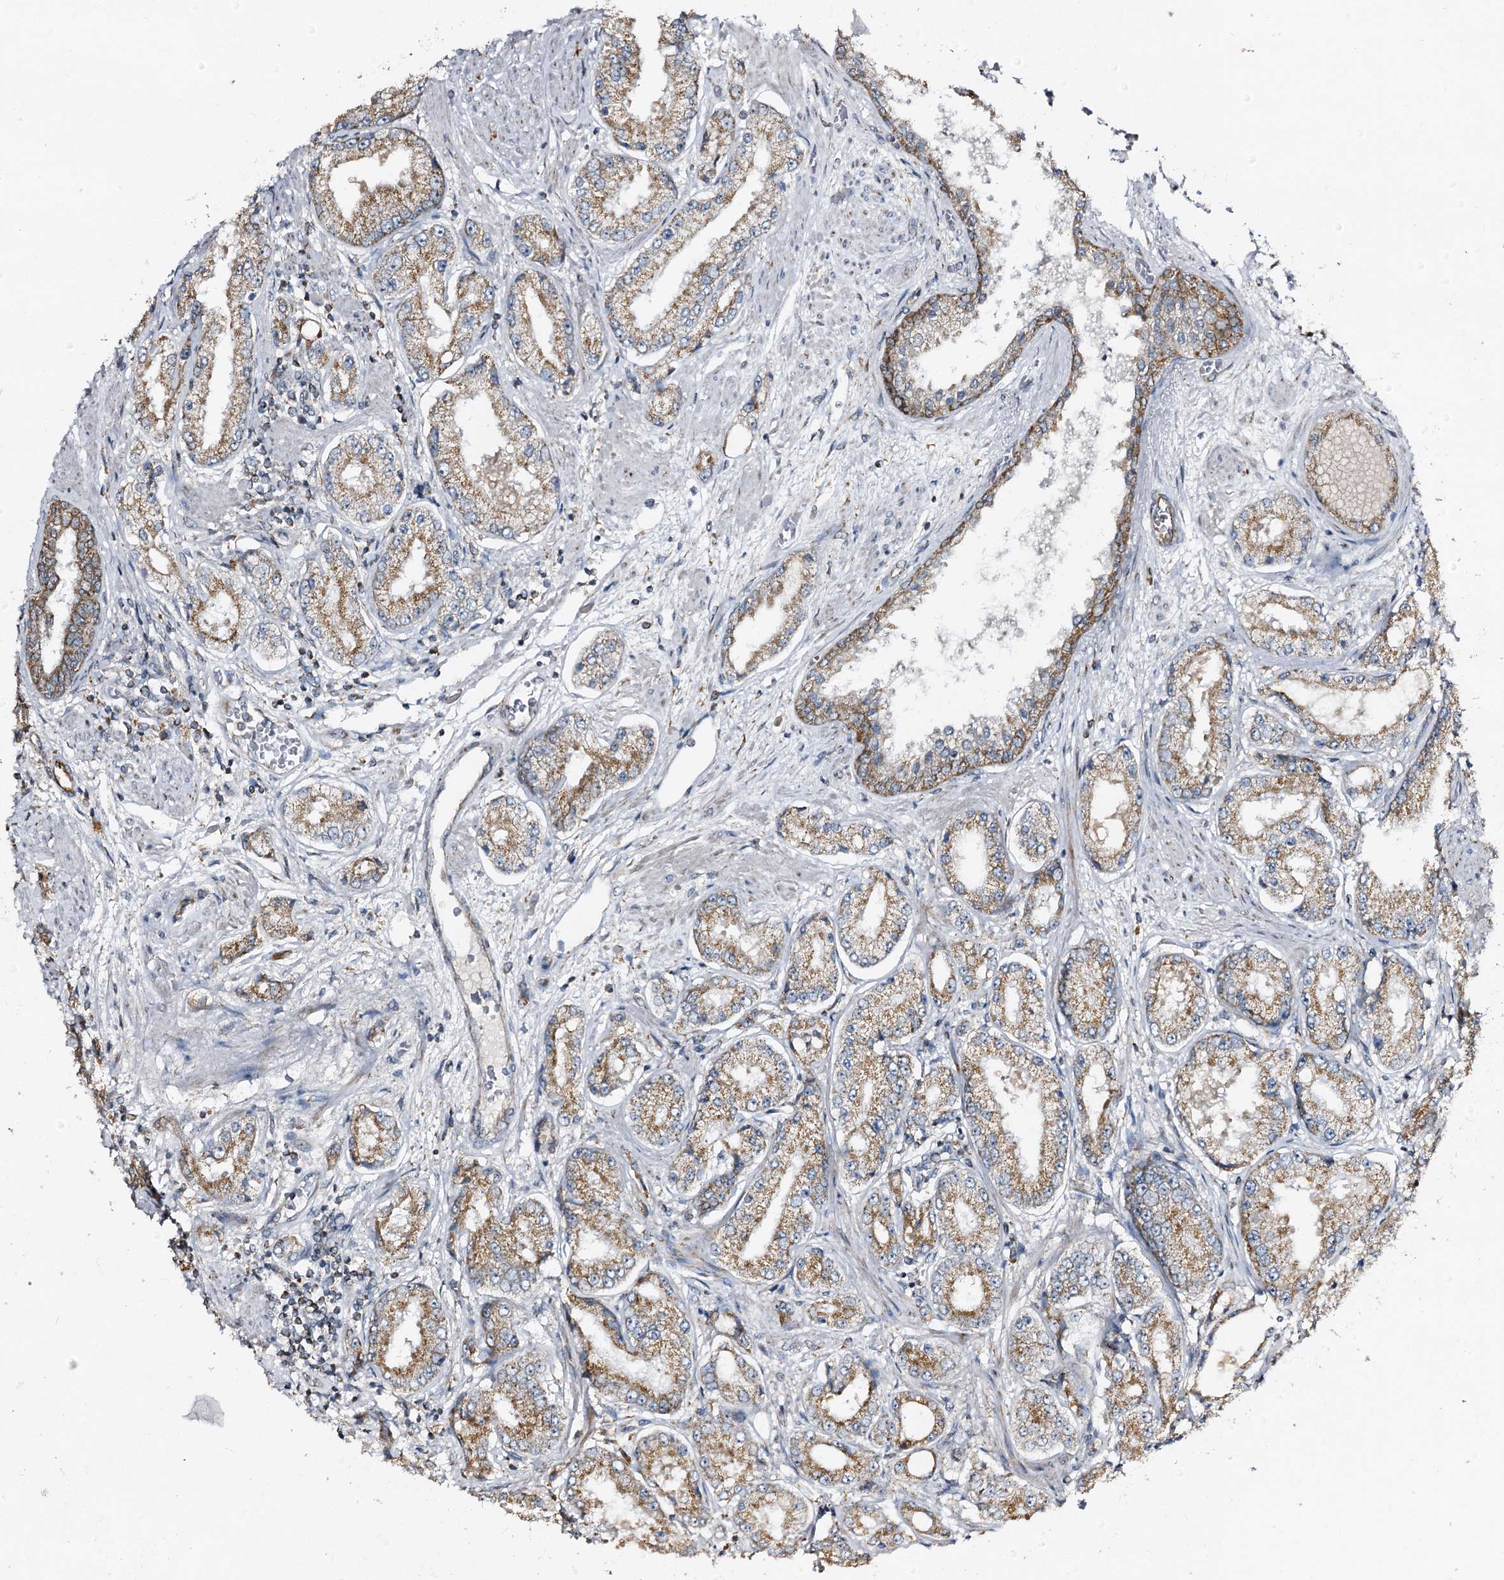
{"staining": {"intensity": "moderate", "quantity": ">75%", "location": "cytoplasmic/membranous"}, "tissue": "prostate cancer", "cell_type": "Tumor cells", "image_type": "cancer", "snomed": [{"axis": "morphology", "description": "Adenocarcinoma, High grade"}, {"axis": "topography", "description": "Prostate"}], "caption": "DAB immunohistochemical staining of human adenocarcinoma (high-grade) (prostate) demonstrates moderate cytoplasmic/membranous protein positivity in about >75% of tumor cells.", "gene": "CBR4", "patient": {"sex": "male", "age": 59}}